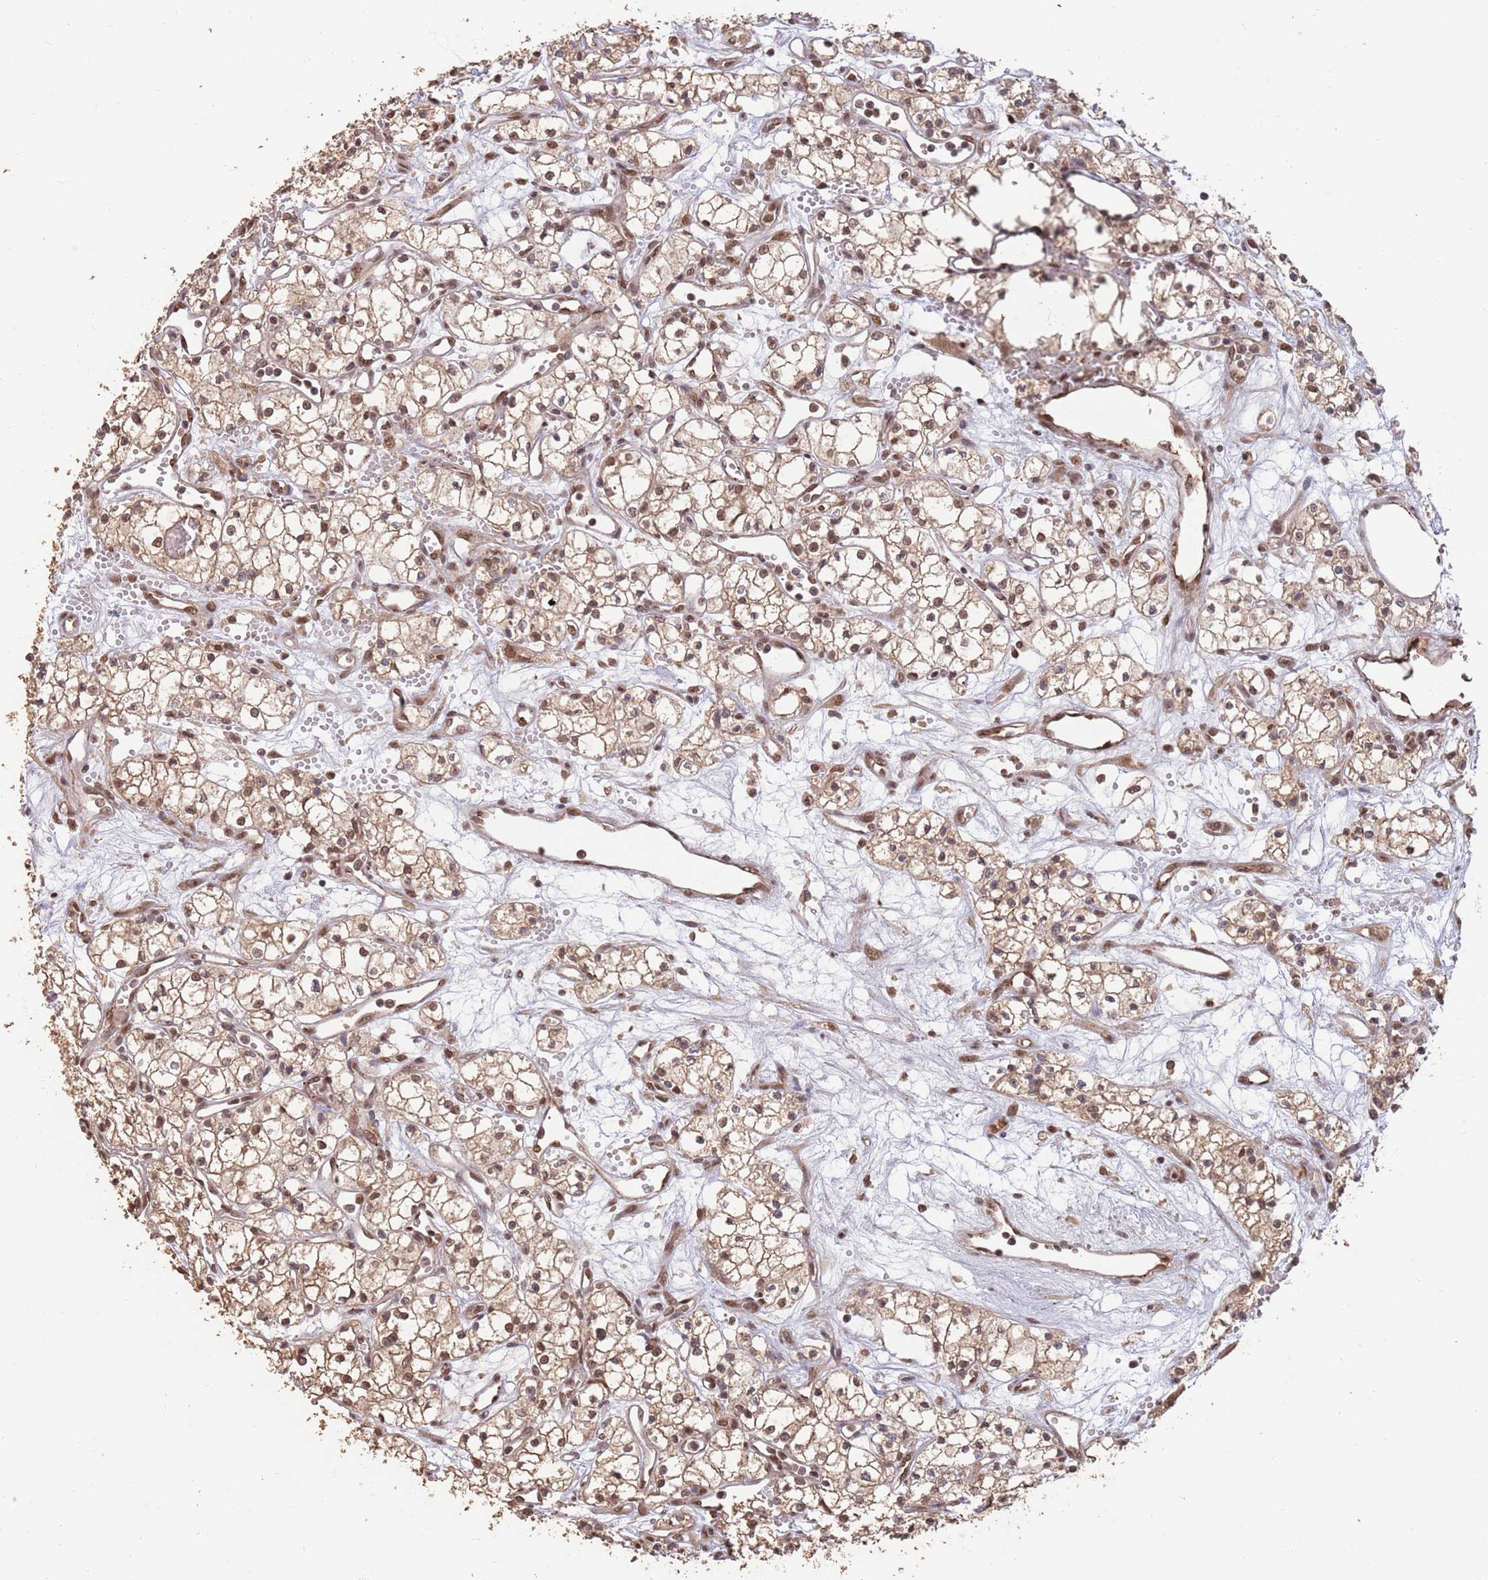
{"staining": {"intensity": "moderate", "quantity": ">75%", "location": "cytoplasmic/membranous,nuclear"}, "tissue": "renal cancer", "cell_type": "Tumor cells", "image_type": "cancer", "snomed": [{"axis": "morphology", "description": "Adenocarcinoma, NOS"}, {"axis": "topography", "description": "Kidney"}], "caption": "Protein expression analysis of renal cancer (adenocarcinoma) shows moderate cytoplasmic/membranous and nuclear positivity in approximately >75% of tumor cells. (DAB (3,3'-diaminobenzidine) IHC with brightfield microscopy, high magnification).", "gene": "RFXANK", "patient": {"sex": "male", "age": 59}}